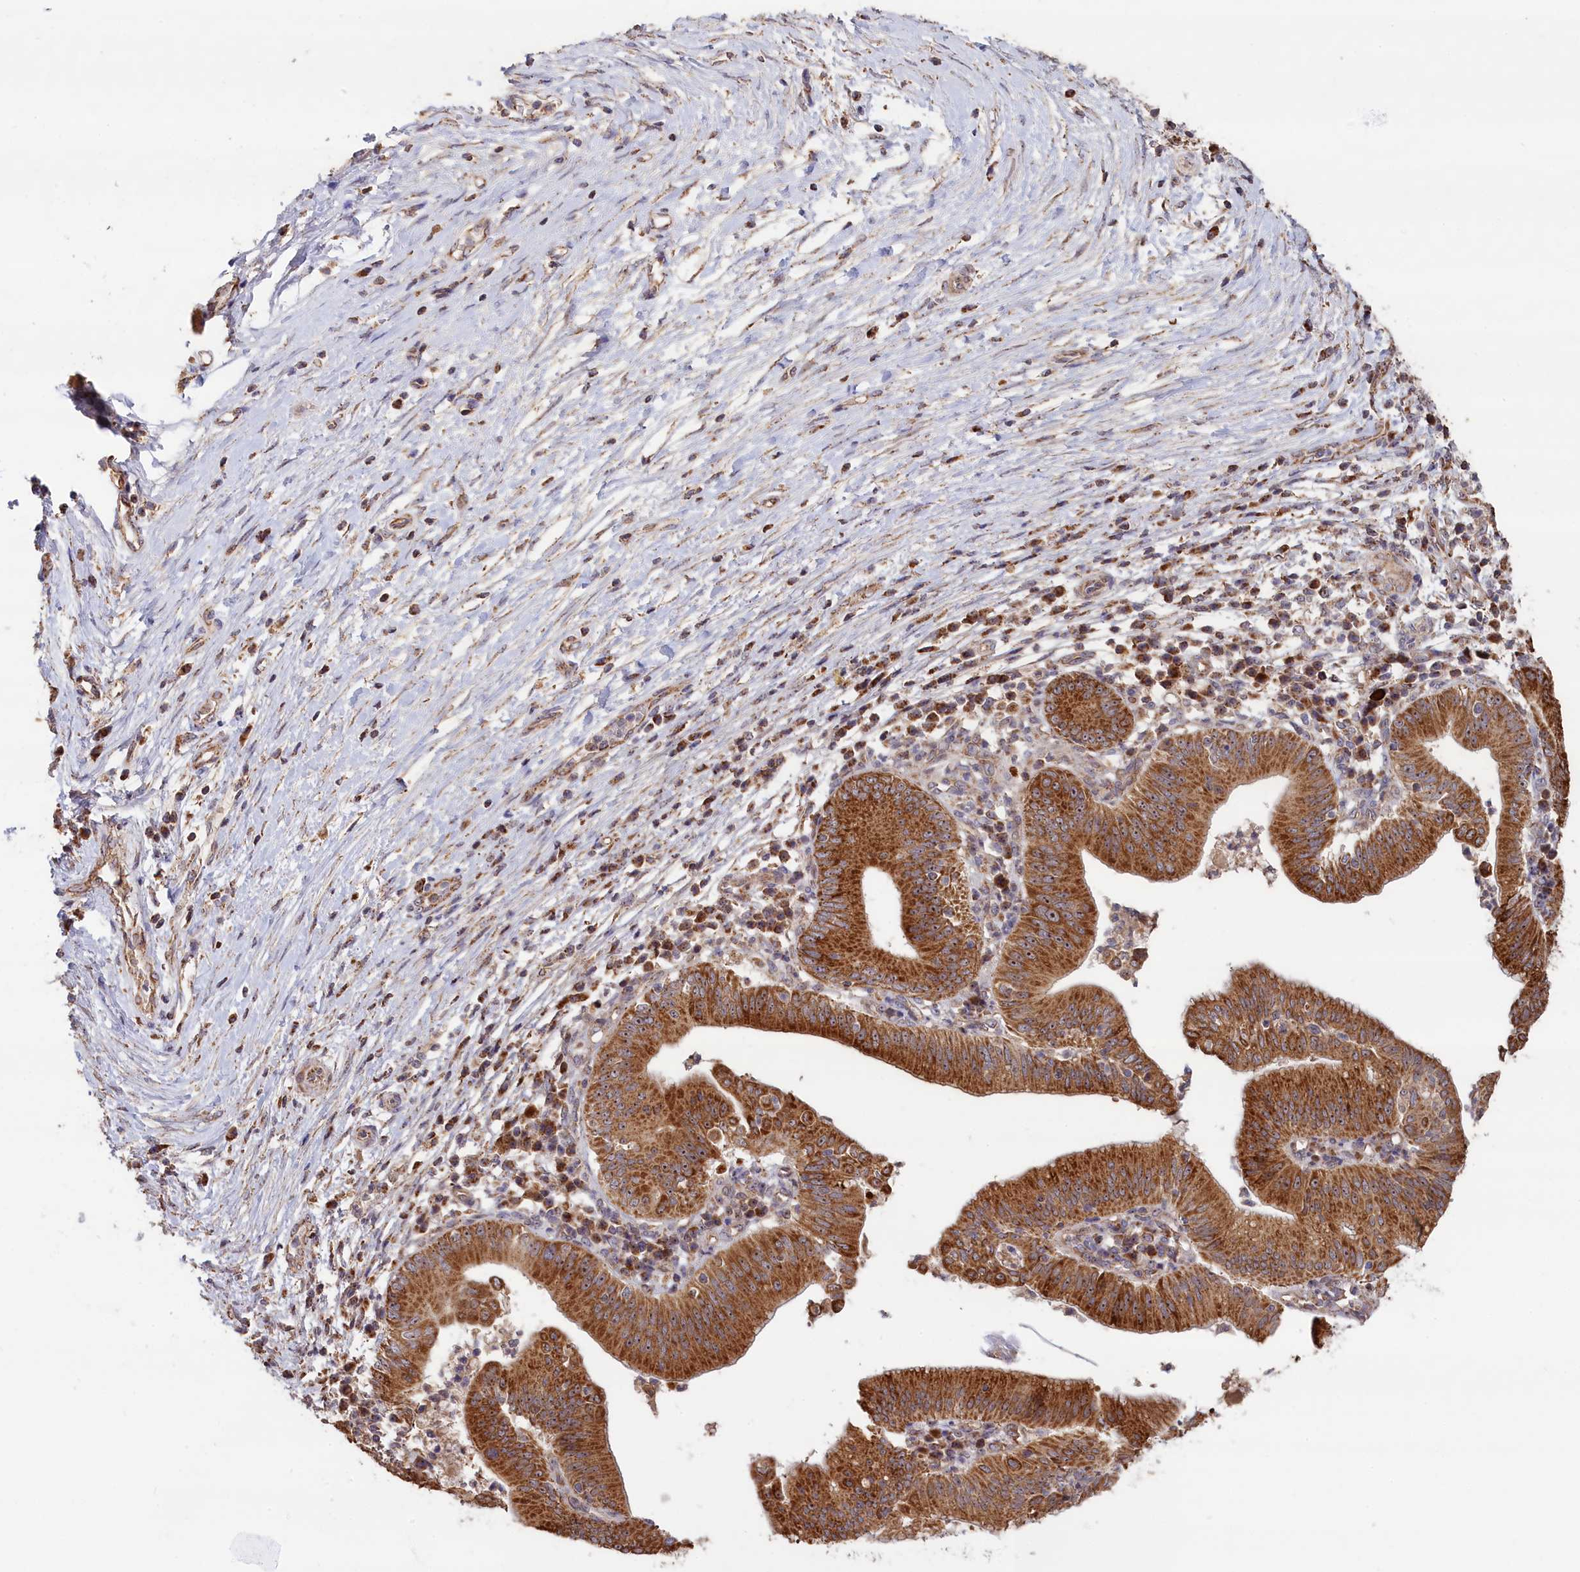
{"staining": {"intensity": "strong", "quantity": ">75%", "location": "cytoplasmic/membranous,nuclear"}, "tissue": "pancreatic cancer", "cell_type": "Tumor cells", "image_type": "cancer", "snomed": [{"axis": "morphology", "description": "Adenocarcinoma, NOS"}, {"axis": "topography", "description": "Pancreas"}], "caption": "Pancreatic cancer stained with DAB IHC reveals high levels of strong cytoplasmic/membranous and nuclear staining in about >75% of tumor cells.", "gene": "ZNF816", "patient": {"sex": "male", "age": 68}}